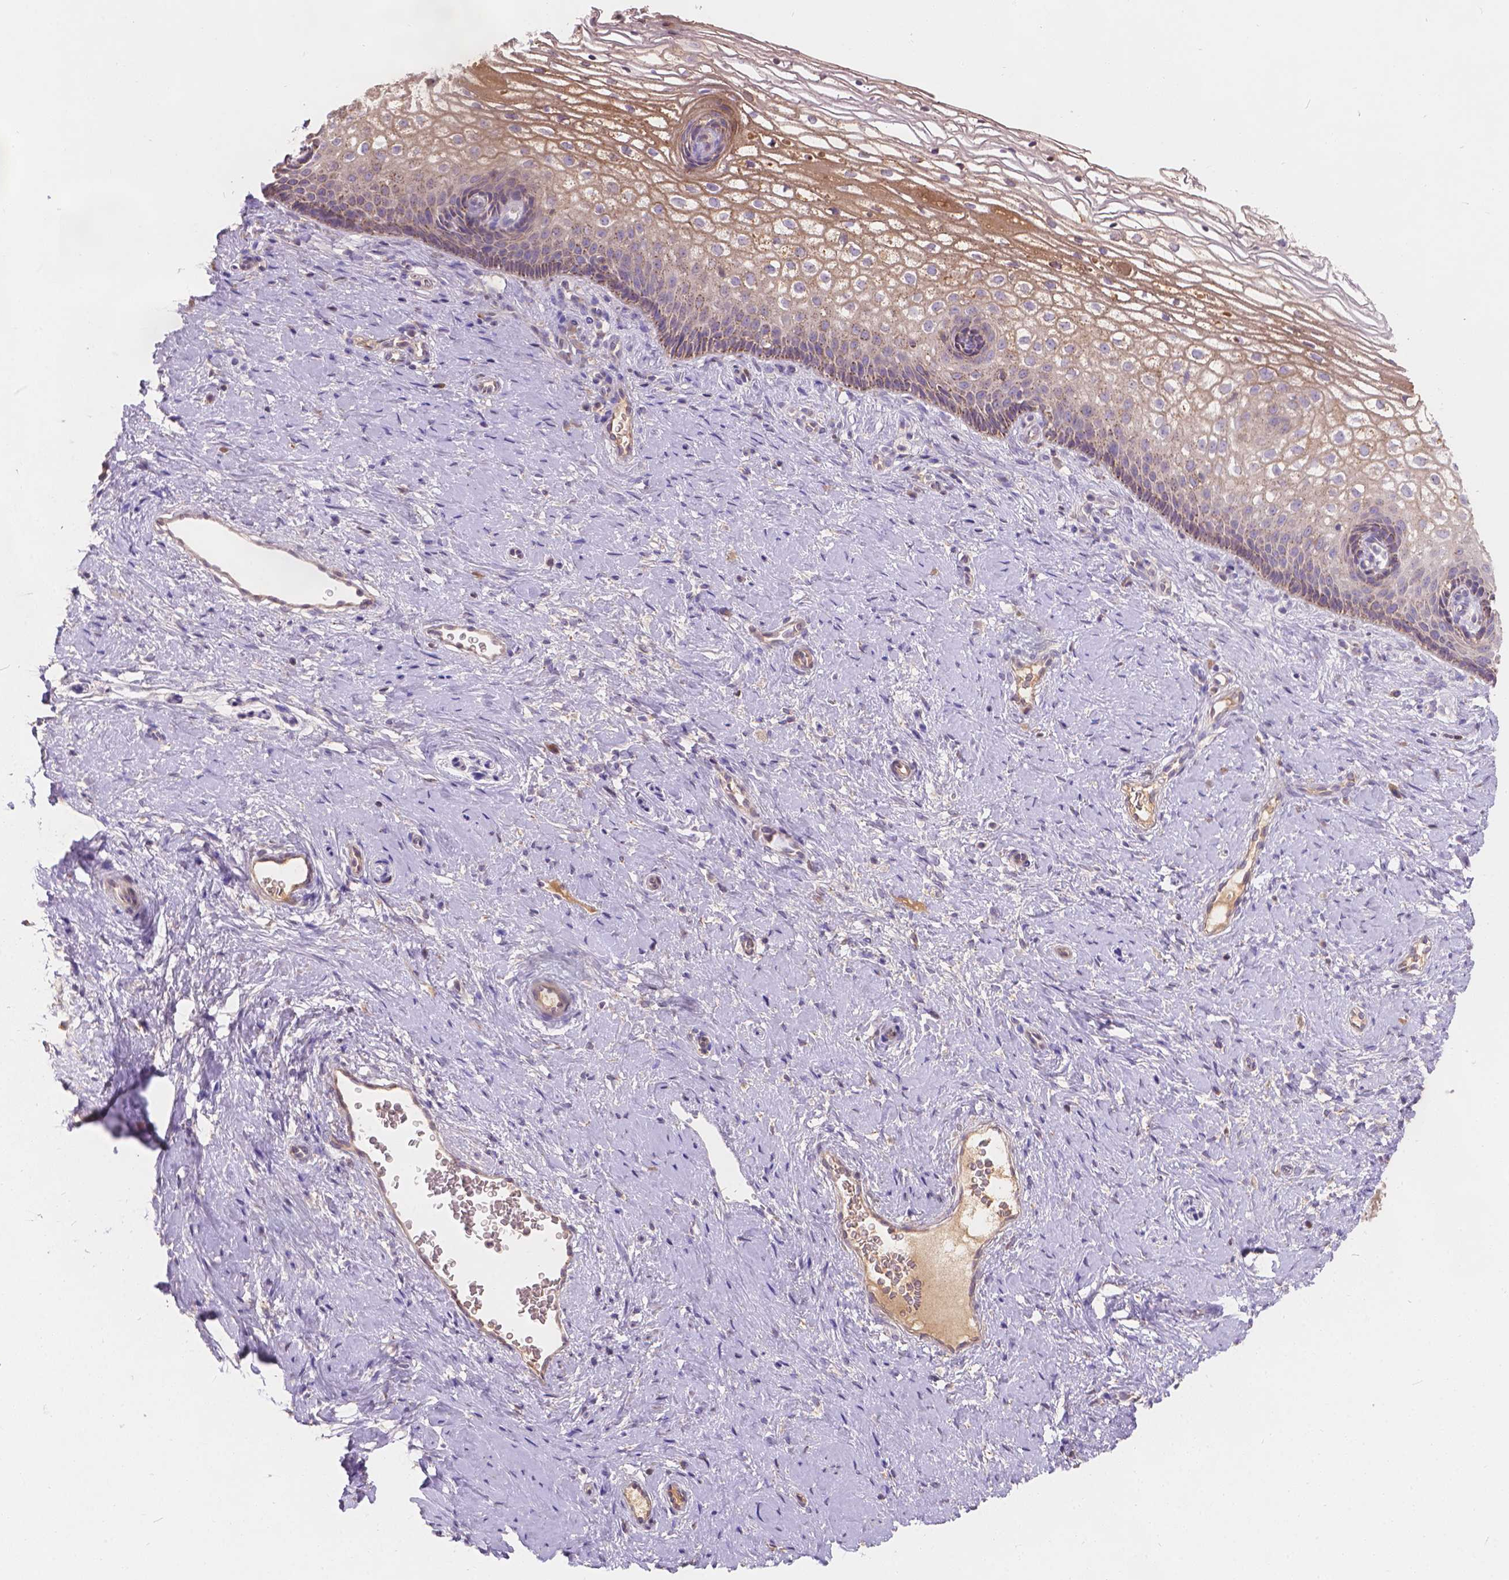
{"staining": {"intensity": "negative", "quantity": "none", "location": "none"}, "tissue": "cervix", "cell_type": "Glandular cells", "image_type": "normal", "snomed": [{"axis": "morphology", "description": "Normal tissue, NOS"}, {"axis": "topography", "description": "Cervix"}], "caption": "This is an immunohistochemistry (IHC) image of benign cervix. There is no staining in glandular cells.", "gene": "CDK10", "patient": {"sex": "female", "age": 34}}